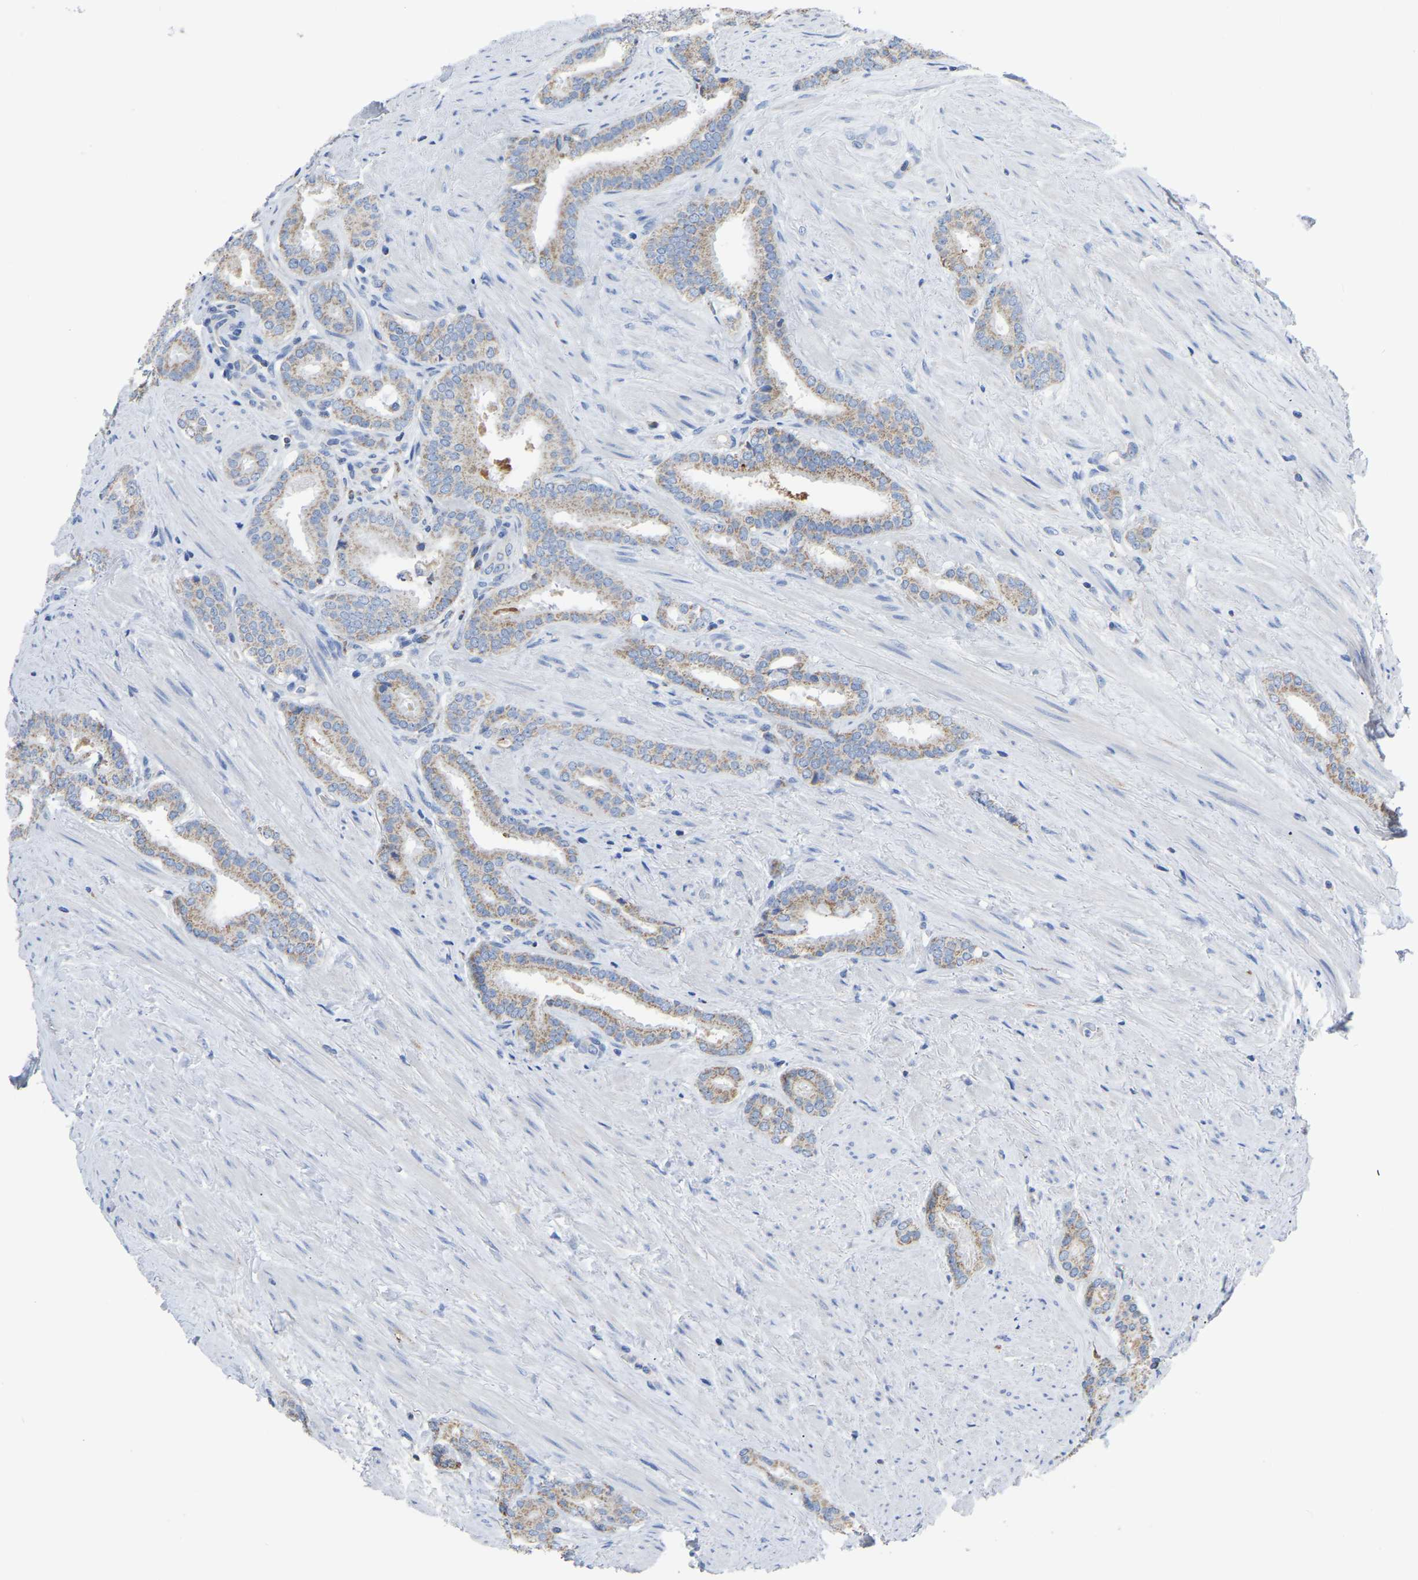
{"staining": {"intensity": "weak", "quantity": ">75%", "location": "cytoplasmic/membranous"}, "tissue": "prostate cancer", "cell_type": "Tumor cells", "image_type": "cancer", "snomed": [{"axis": "morphology", "description": "Adenocarcinoma, Low grade"}, {"axis": "topography", "description": "Prostate"}], "caption": "The photomicrograph demonstrates a brown stain indicating the presence of a protein in the cytoplasmic/membranous of tumor cells in prostate cancer (low-grade adenocarcinoma). (IHC, brightfield microscopy, high magnification).", "gene": "ETFA", "patient": {"sex": "male", "age": 69}}